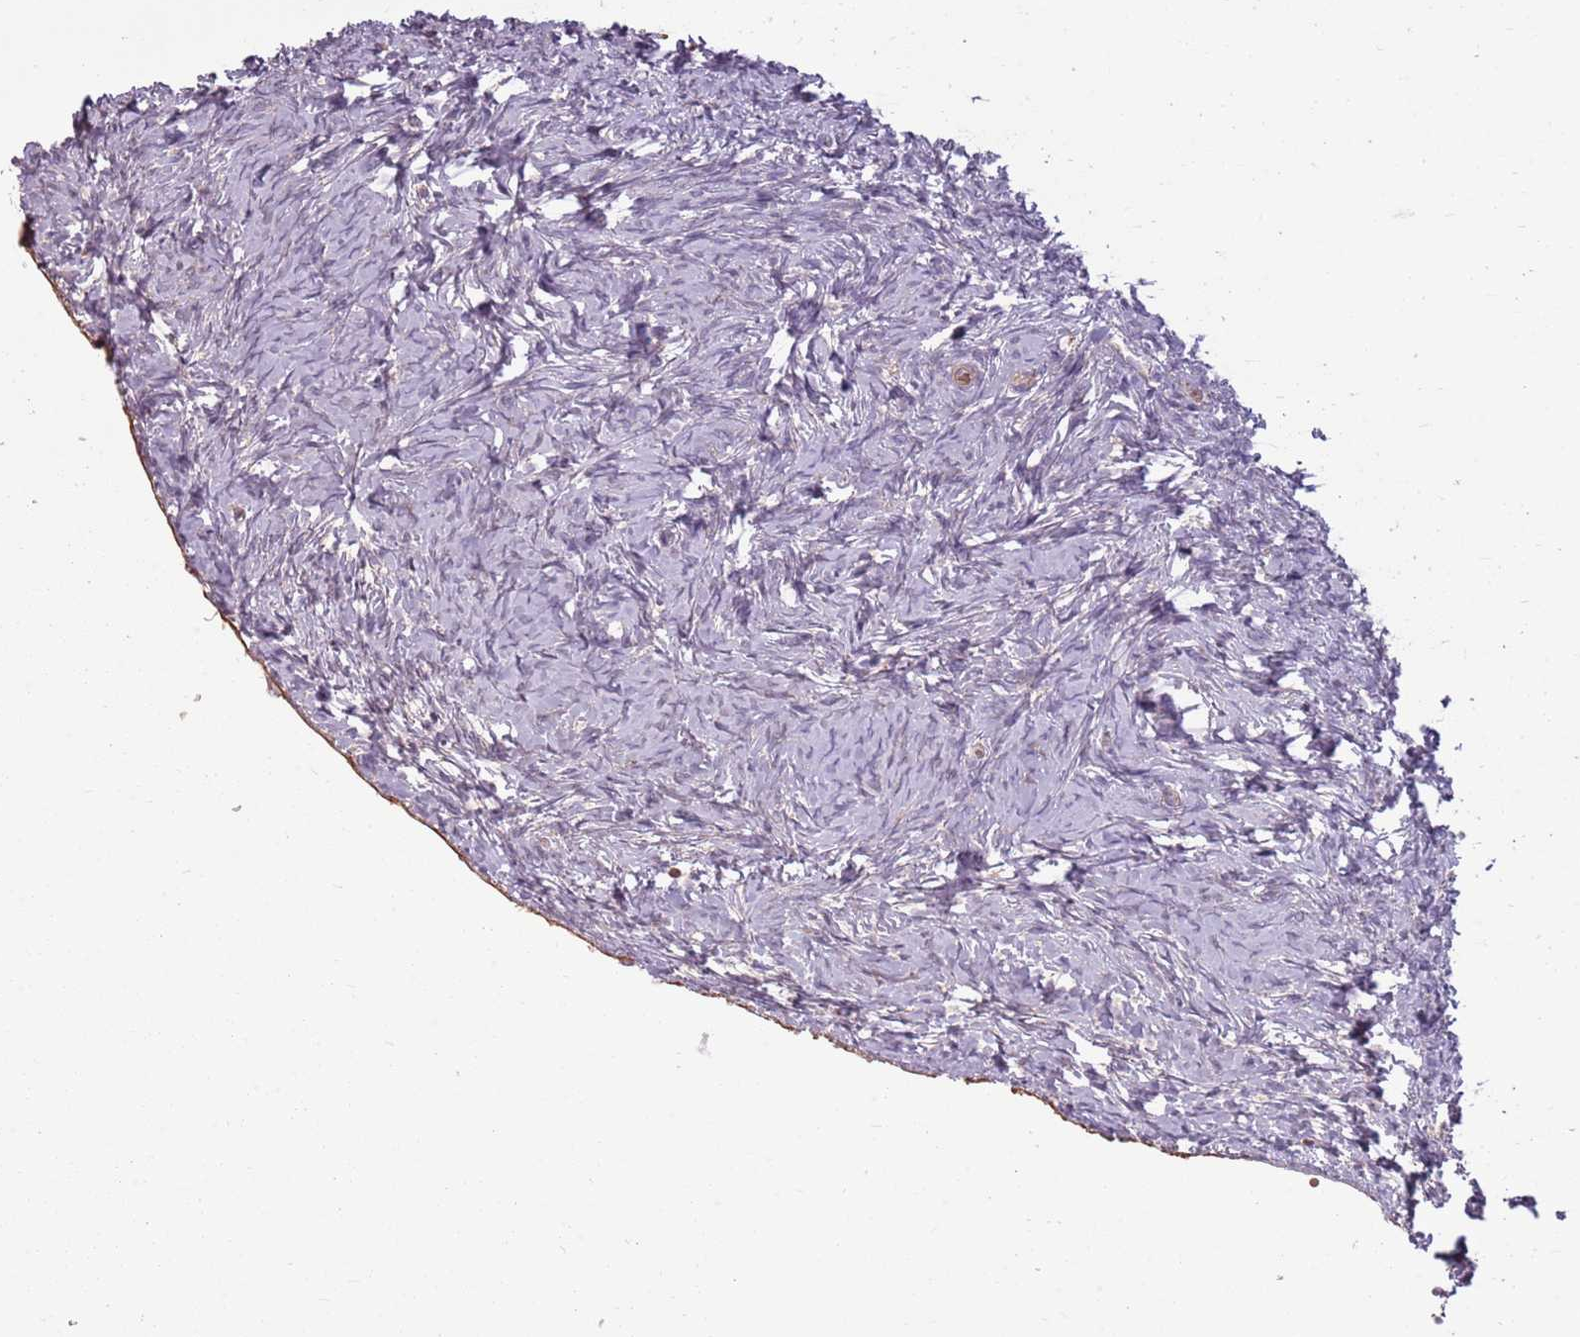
{"staining": {"intensity": "negative", "quantity": "none", "location": "none"}, "tissue": "ovary", "cell_type": "Ovarian stroma cells", "image_type": "normal", "snomed": [{"axis": "morphology", "description": "Normal tissue, NOS"}, {"axis": "topography", "description": "Ovary"}], "caption": "IHC photomicrograph of normal human ovary stained for a protein (brown), which demonstrates no staining in ovarian stroma cells.", "gene": "ZNF530", "patient": {"sex": "female", "age": 51}}